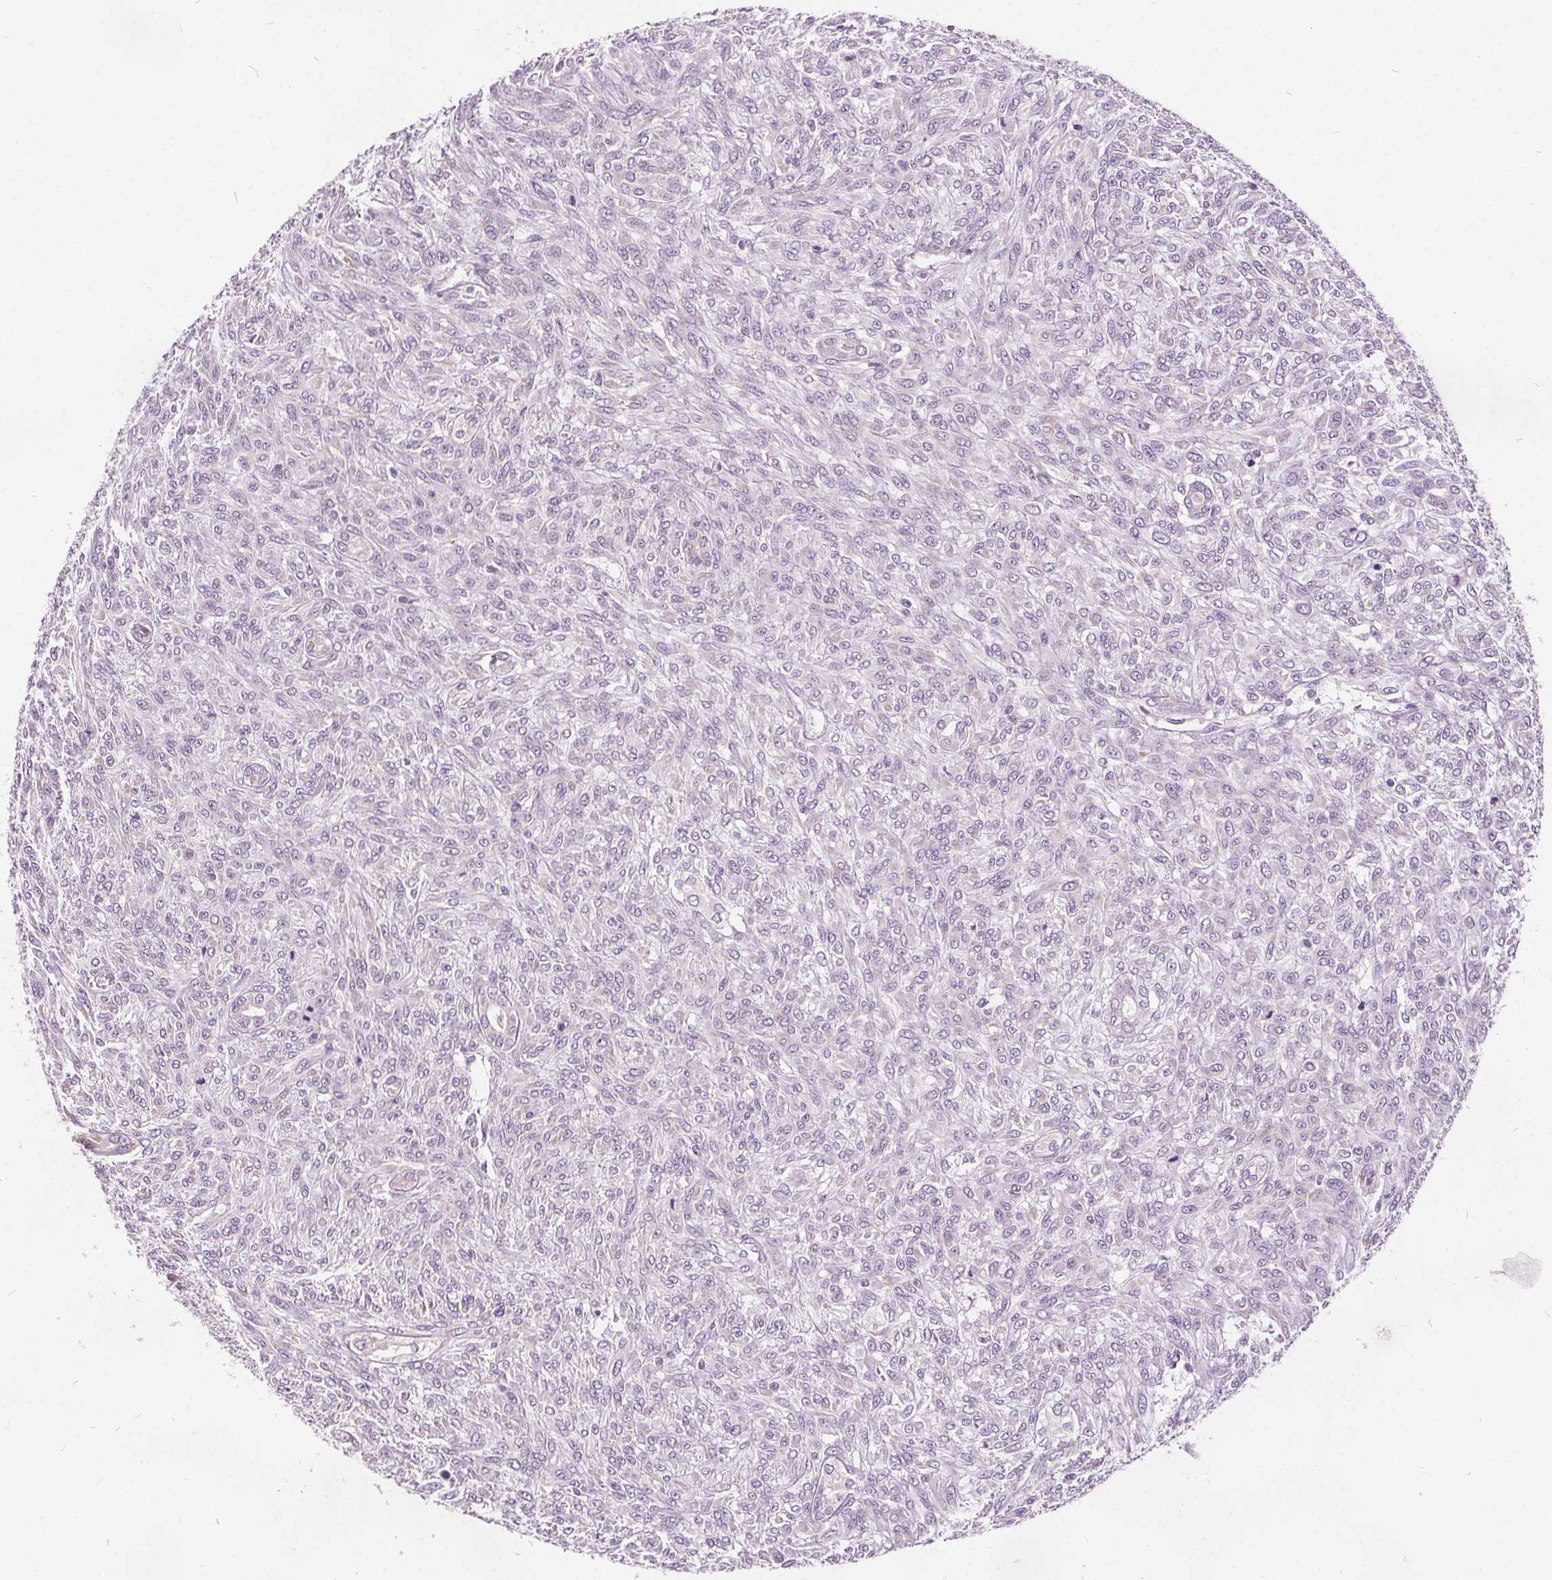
{"staining": {"intensity": "negative", "quantity": "none", "location": "none"}, "tissue": "renal cancer", "cell_type": "Tumor cells", "image_type": "cancer", "snomed": [{"axis": "morphology", "description": "Adenocarcinoma, NOS"}, {"axis": "topography", "description": "Kidney"}], "caption": "Protein analysis of renal cancer exhibits no significant expression in tumor cells.", "gene": "ACOX2", "patient": {"sex": "male", "age": 58}}